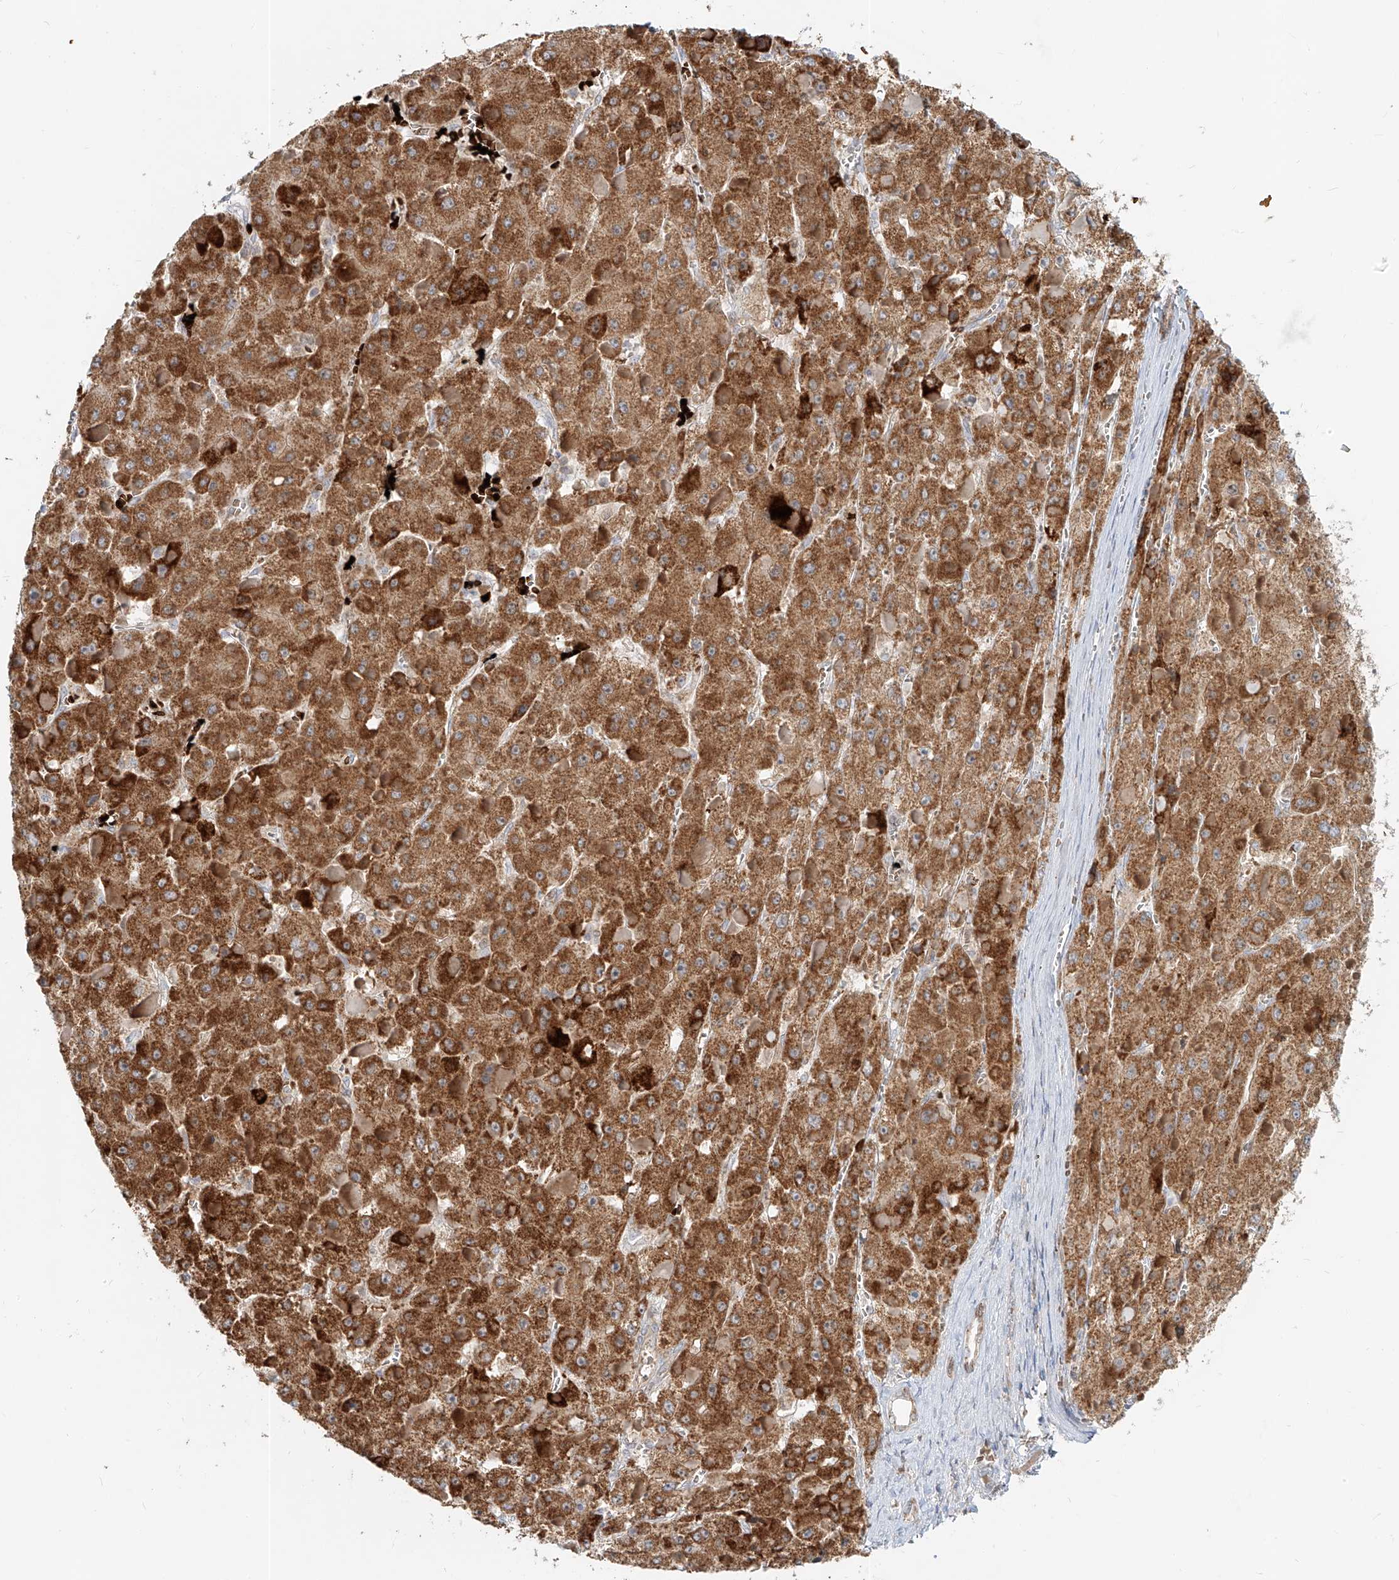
{"staining": {"intensity": "strong", "quantity": ">75%", "location": "cytoplasmic/membranous"}, "tissue": "liver cancer", "cell_type": "Tumor cells", "image_type": "cancer", "snomed": [{"axis": "morphology", "description": "Carcinoma, Hepatocellular, NOS"}, {"axis": "topography", "description": "Liver"}], "caption": "IHC micrograph of human liver cancer stained for a protein (brown), which reveals high levels of strong cytoplasmic/membranous staining in approximately >75% of tumor cells.", "gene": "FGD2", "patient": {"sex": "female", "age": 73}}